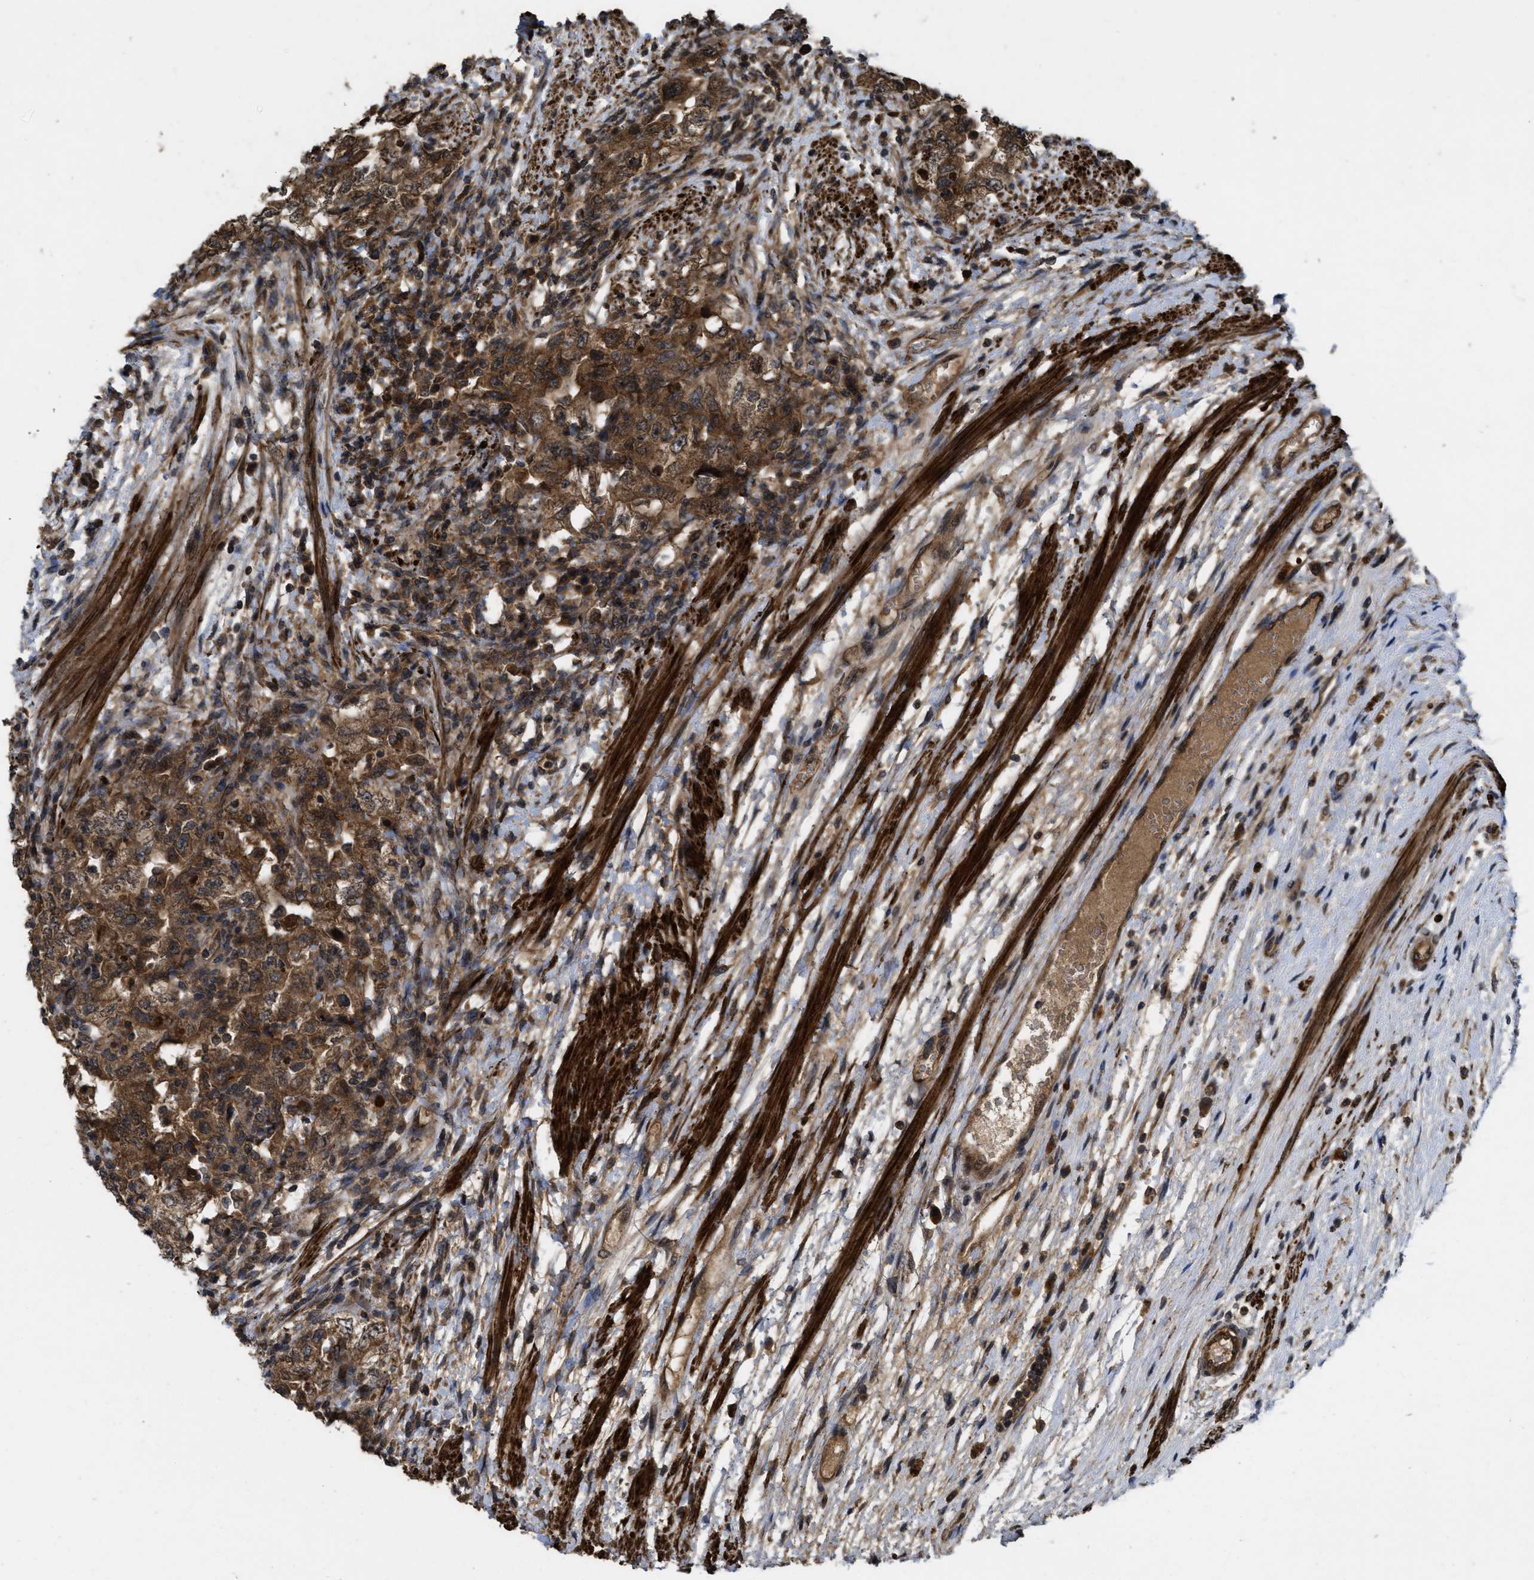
{"staining": {"intensity": "strong", "quantity": ">75%", "location": "cytoplasmic/membranous"}, "tissue": "testis cancer", "cell_type": "Tumor cells", "image_type": "cancer", "snomed": [{"axis": "morphology", "description": "Carcinoma, Embryonal, NOS"}, {"axis": "topography", "description": "Testis"}], "caption": "This is a photomicrograph of immunohistochemistry staining of testis embryonal carcinoma, which shows strong expression in the cytoplasmic/membranous of tumor cells.", "gene": "FZD6", "patient": {"sex": "male", "age": 26}}